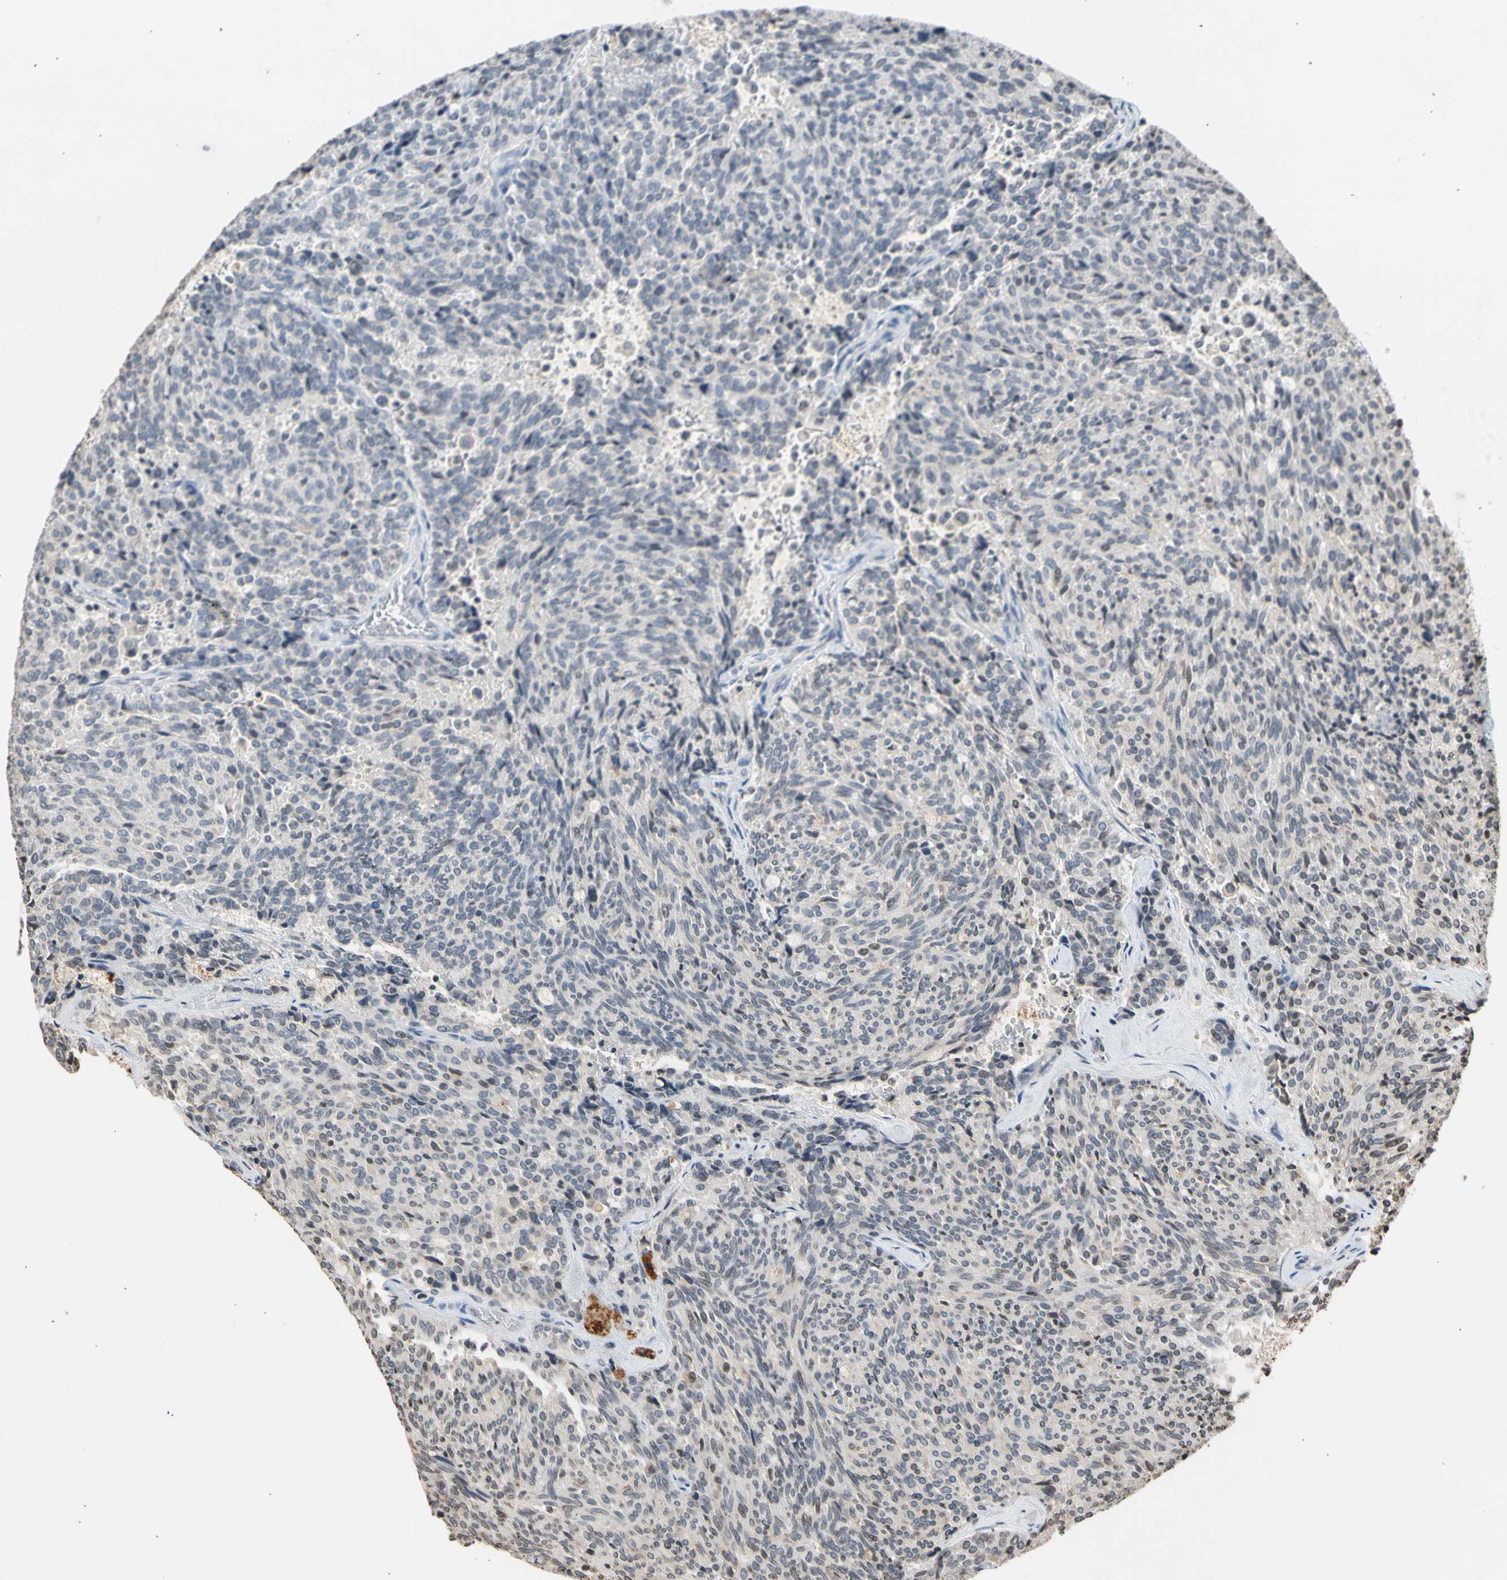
{"staining": {"intensity": "negative", "quantity": "none", "location": "none"}, "tissue": "carcinoid", "cell_type": "Tumor cells", "image_type": "cancer", "snomed": [{"axis": "morphology", "description": "Carcinoid, malignant, NOS"}, {"axis": "topography", "description": "Pancreas"}], "caption": "DAB (3,3'-diaminobenzidine) immunohistochemical staining of carcinoid (malignant) reveals no significant positivity in tumor cells.", "gene": "GPX4", "patient": {"sex": "female", "age": 54}}